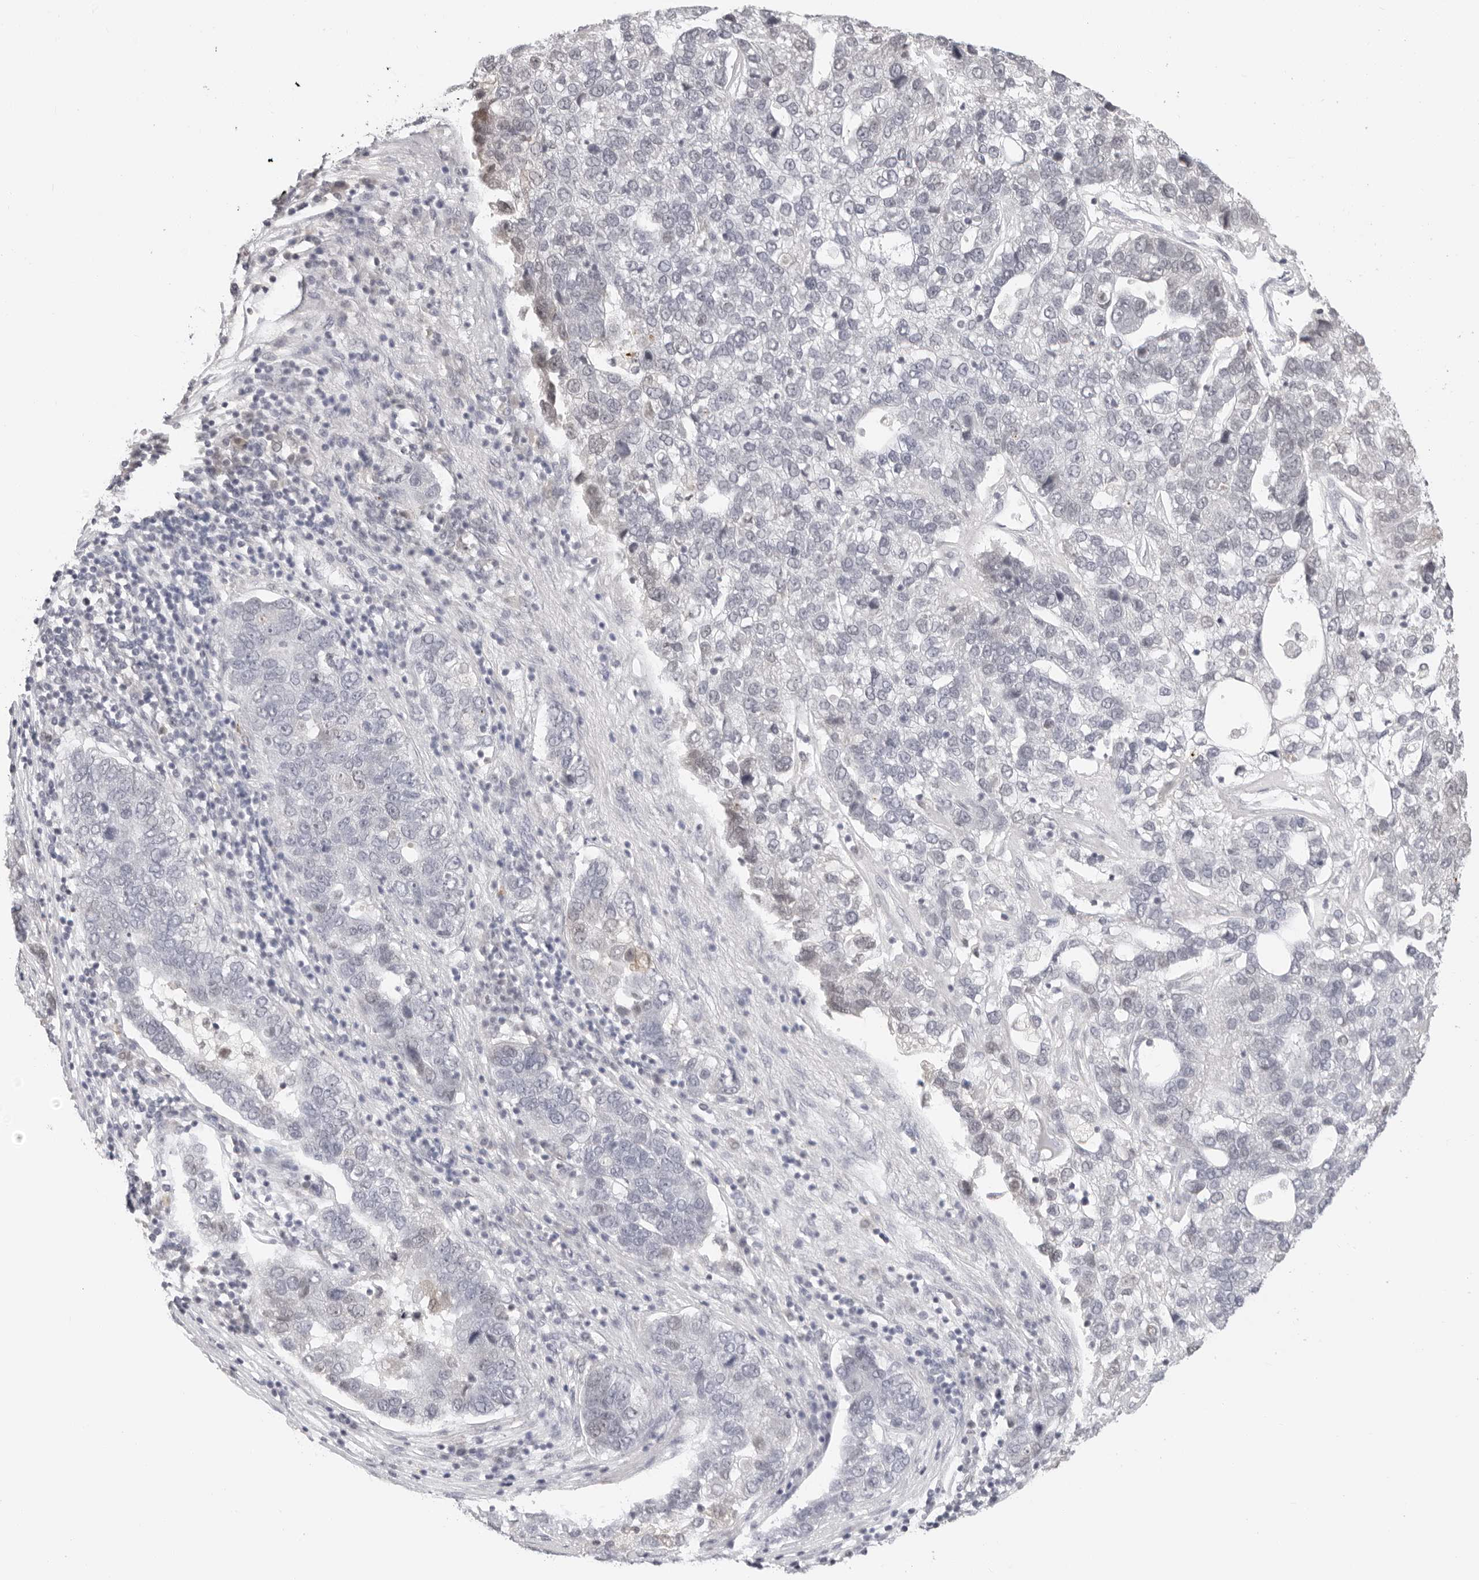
{"staining": {"intensity": "negative", "quantity": "none", "location": "none"}, "tissue": "pancreatic cancer", "cell_type": "Tumor cells", "image_type": "cancer", "snomed": [{"axis": "morphology", "description": "Adenocarcinoma, NOS"}, {"axis": "topography", "description": "Pancreas"}], "caption": "A high-resolution image shows immunohistochemistry (IHC) staining of pancreatic cancer (adenocarcinoma), which demonstrates no significant positivity in tumor cells. (DAB IHC, high magnification).", "gene": "MSH6", "patient": {"sex": "female", "age": 61}}